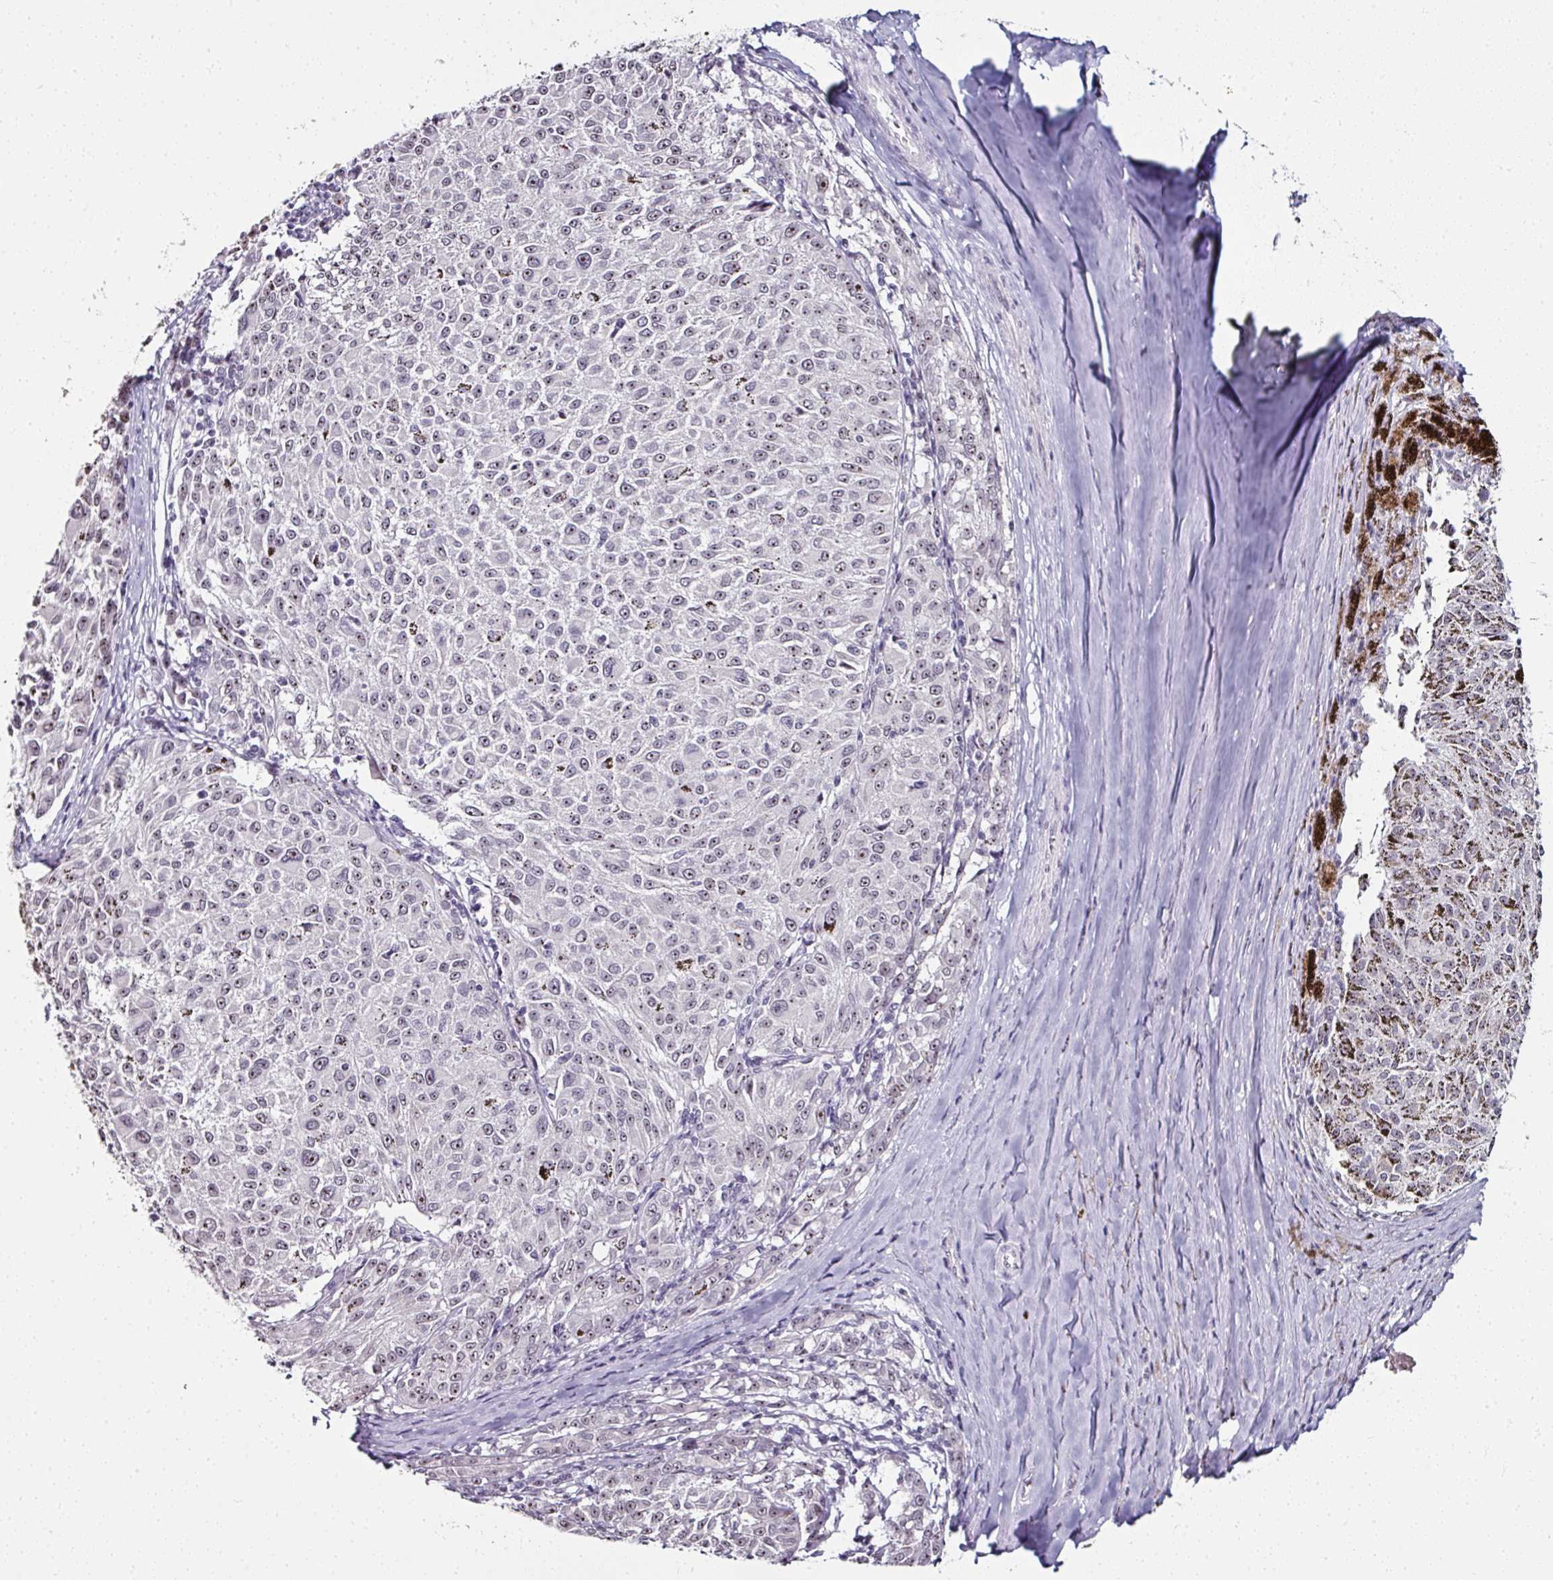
{"staining": {"intensity": "moderate", "quantity": "<25%", "location": "cytoplasmic/membranous,nuclear"}, "tissue": "melanoma", "cell_type": "Tumor cells", "image_type": "cancer", "snomed": [{"axis": "morphology", "description": "Malignant melanoma, NOS"}, {"axis": "topography", "description": "Skin"}], "caption": "Brown immunohistochemical staining in human melanoma displays moderate cytoplasmic/membranous and nuclear staining in approximately <25% of tumor cells. (brown staining indicates protein expression, while blue staining denotes nuclei).", "gene": "NACC2", "patient": {"sex": "female", "age": 72}}